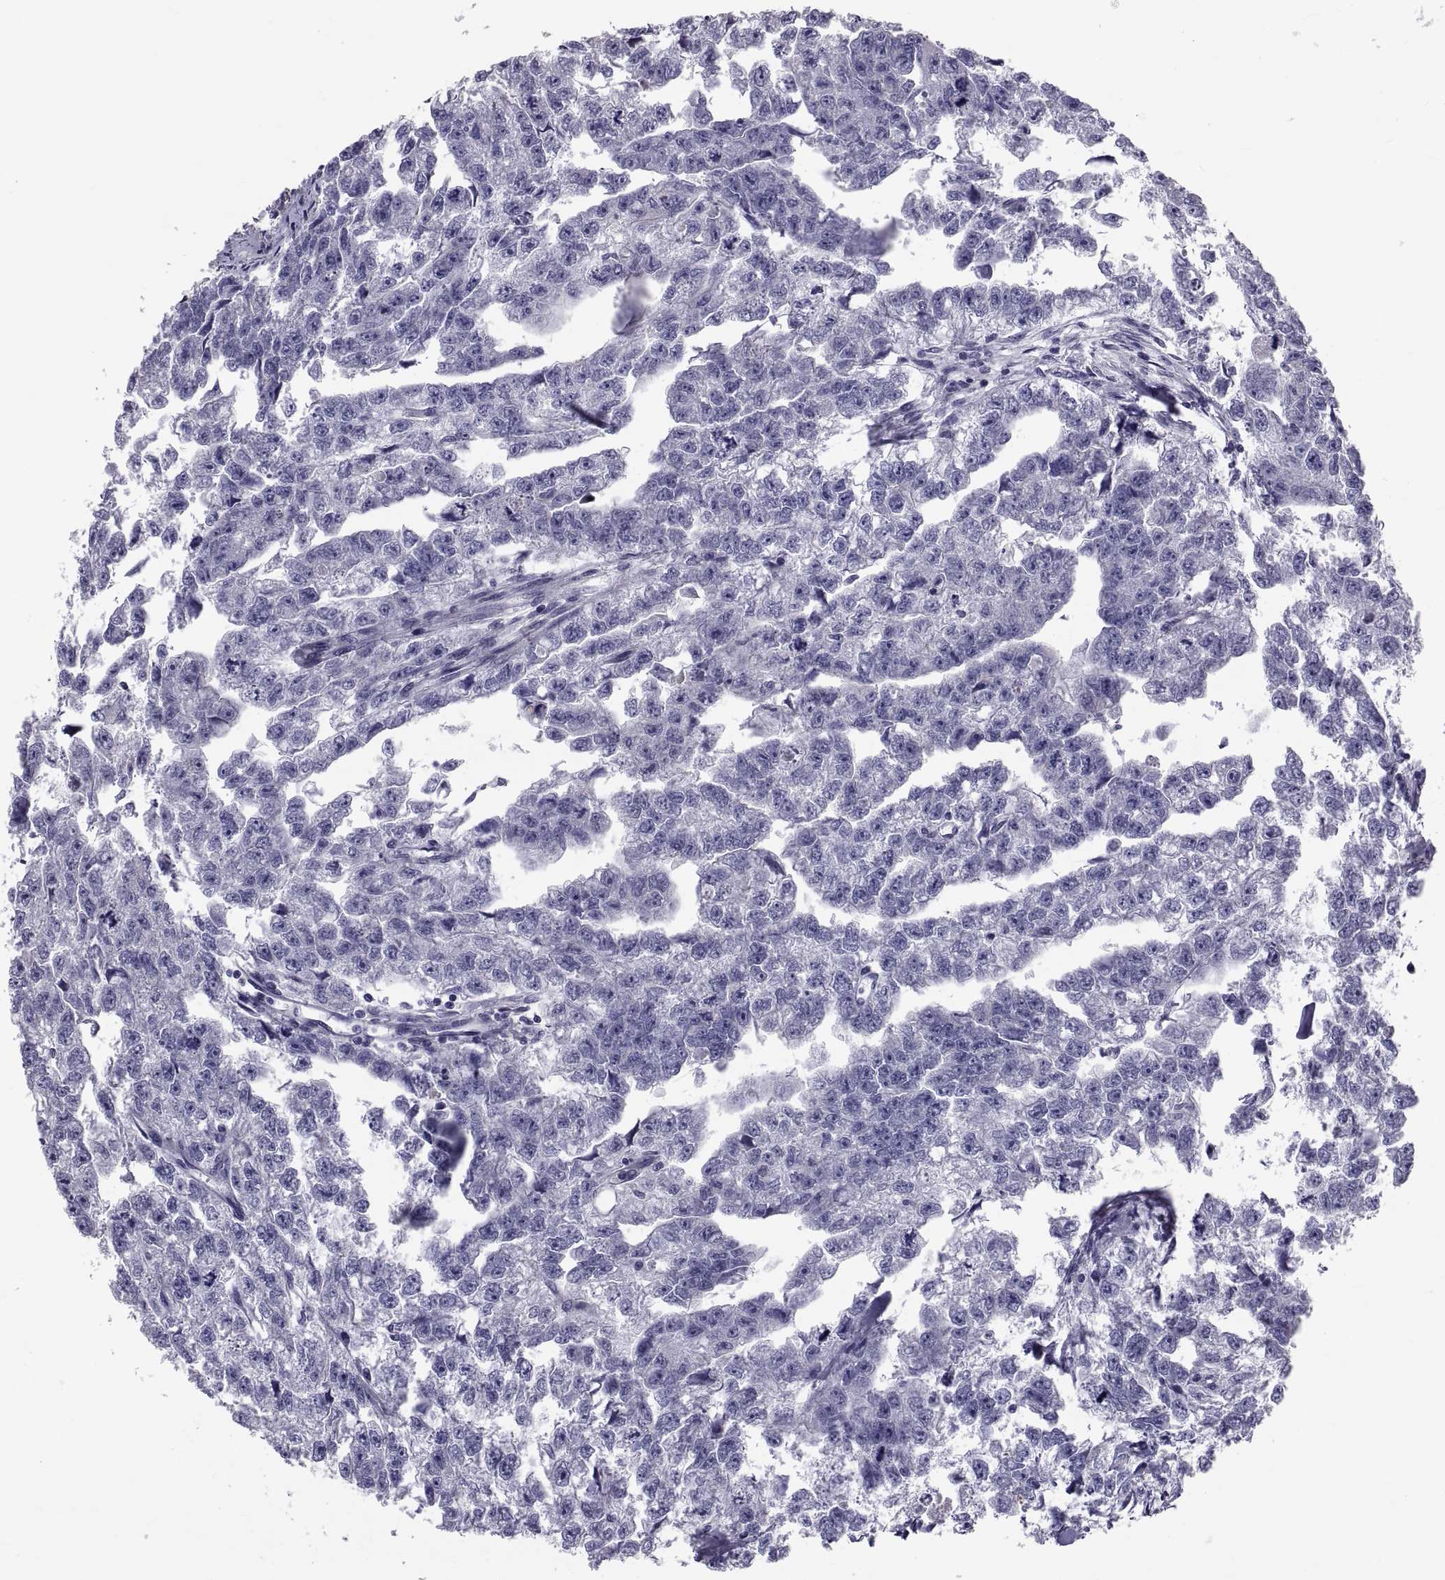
{"staining": {"intensity": "negative", "quantity": "none", "location": "none"}, "tissue": "testis cancer", "cell_type": "Tumor cells", "image_type": "cancer", "snomed": [{"axis": "morphology", "description": "Carcinoma, Embryonal, NOS"}, {"axis": "morphology", "description": "Teratoma, malignant, NOS"}, {"axis": "topography", "description": "Testis"}], "caption": "IHC histopathology image of testis cancer stained for a protein (brown), which shows no positivity in tumor cells.", "gene": "ANO1", "patient": {"sex": "male", "age": 44}}